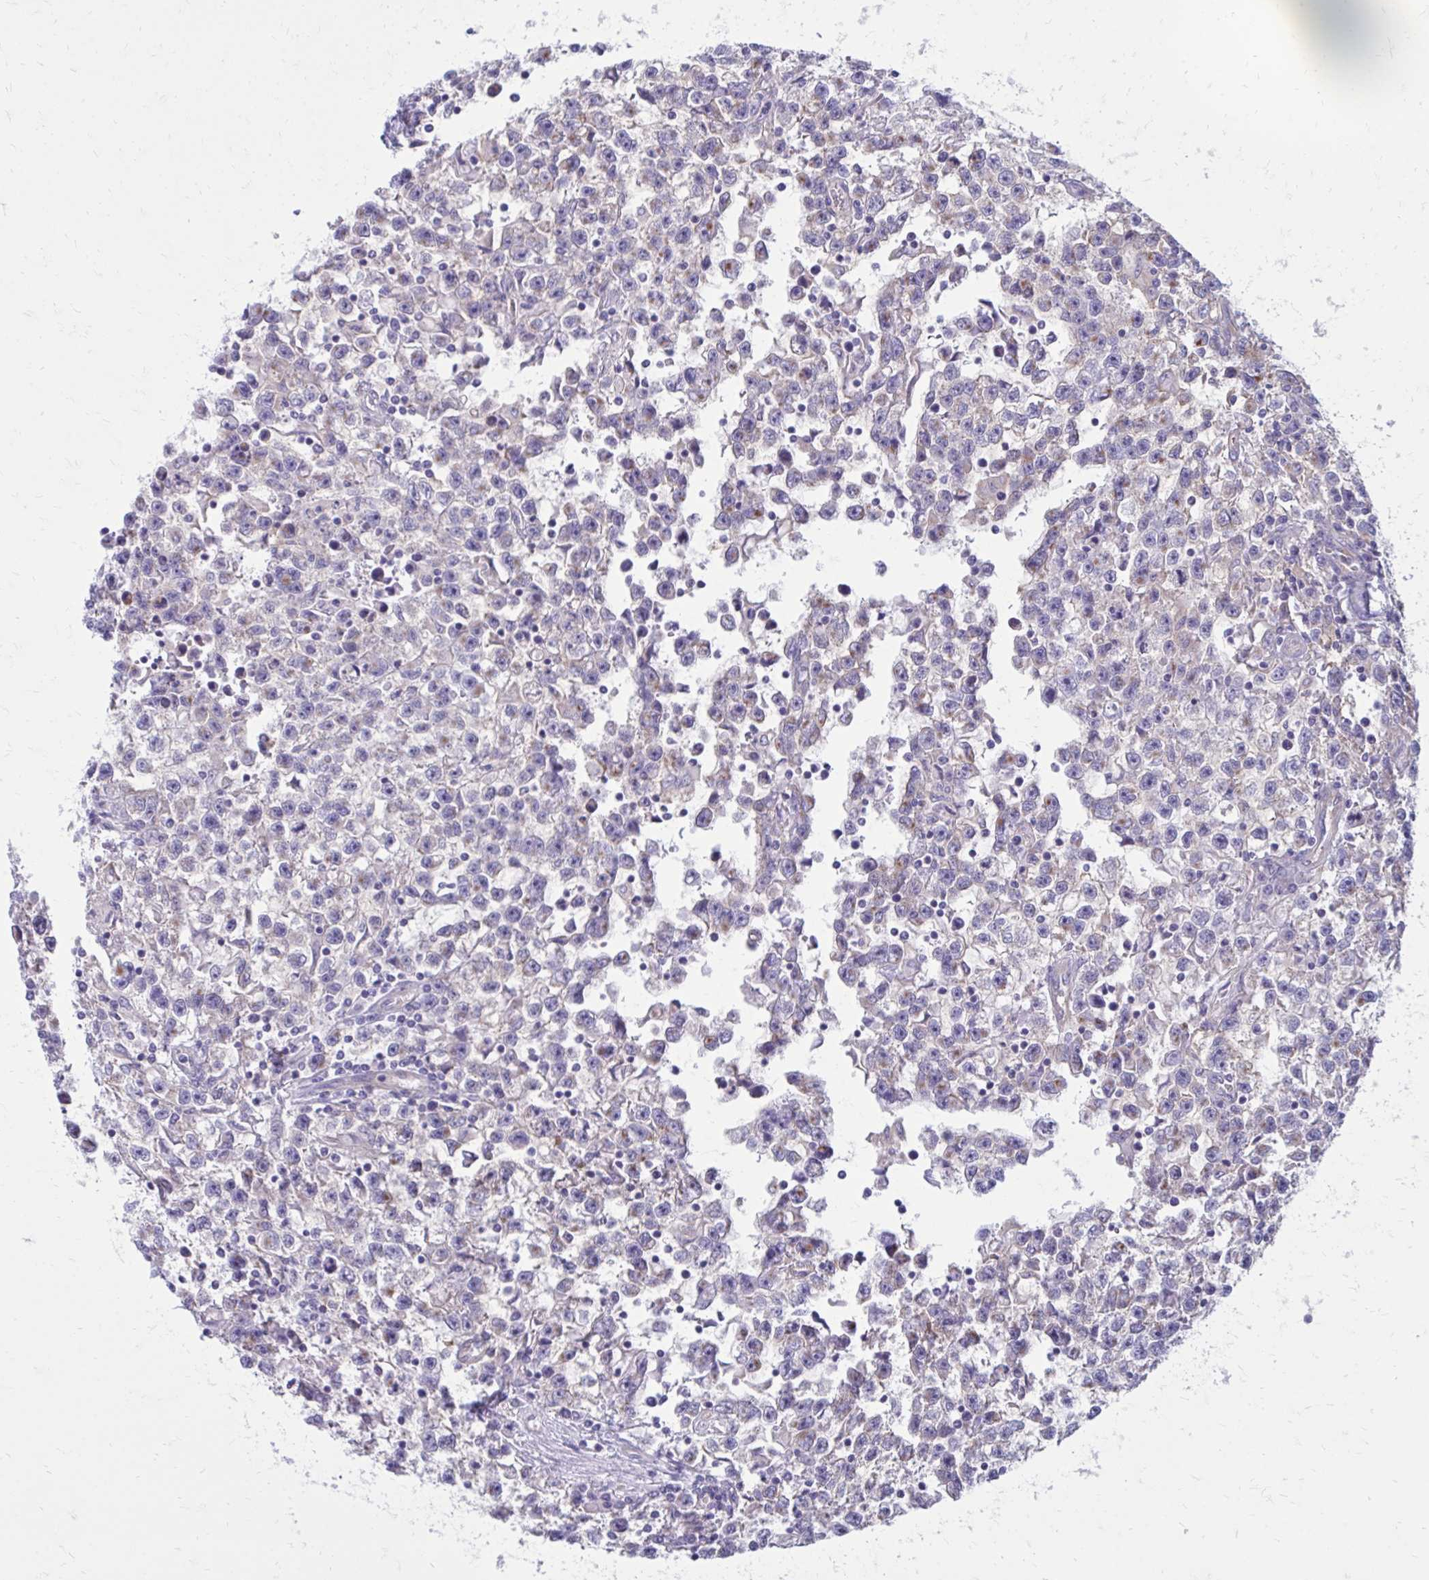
{"staining": {"intensity": "negative", "quantity": "none", "location": "none"}, "tissue": "testis cancer", "cell_type": "Tumor cells", "image_type": "cancer", "snomed": [{"axis": "morphology", "description": "Seminoma, NOS"}, {"axis": "topography", "description": "Testis"}], "caption": "There is no significant positivity in tumor cells of testis seminoma.", "gene": "CLTA", "patient": {"sex": "male", "age": 31}}